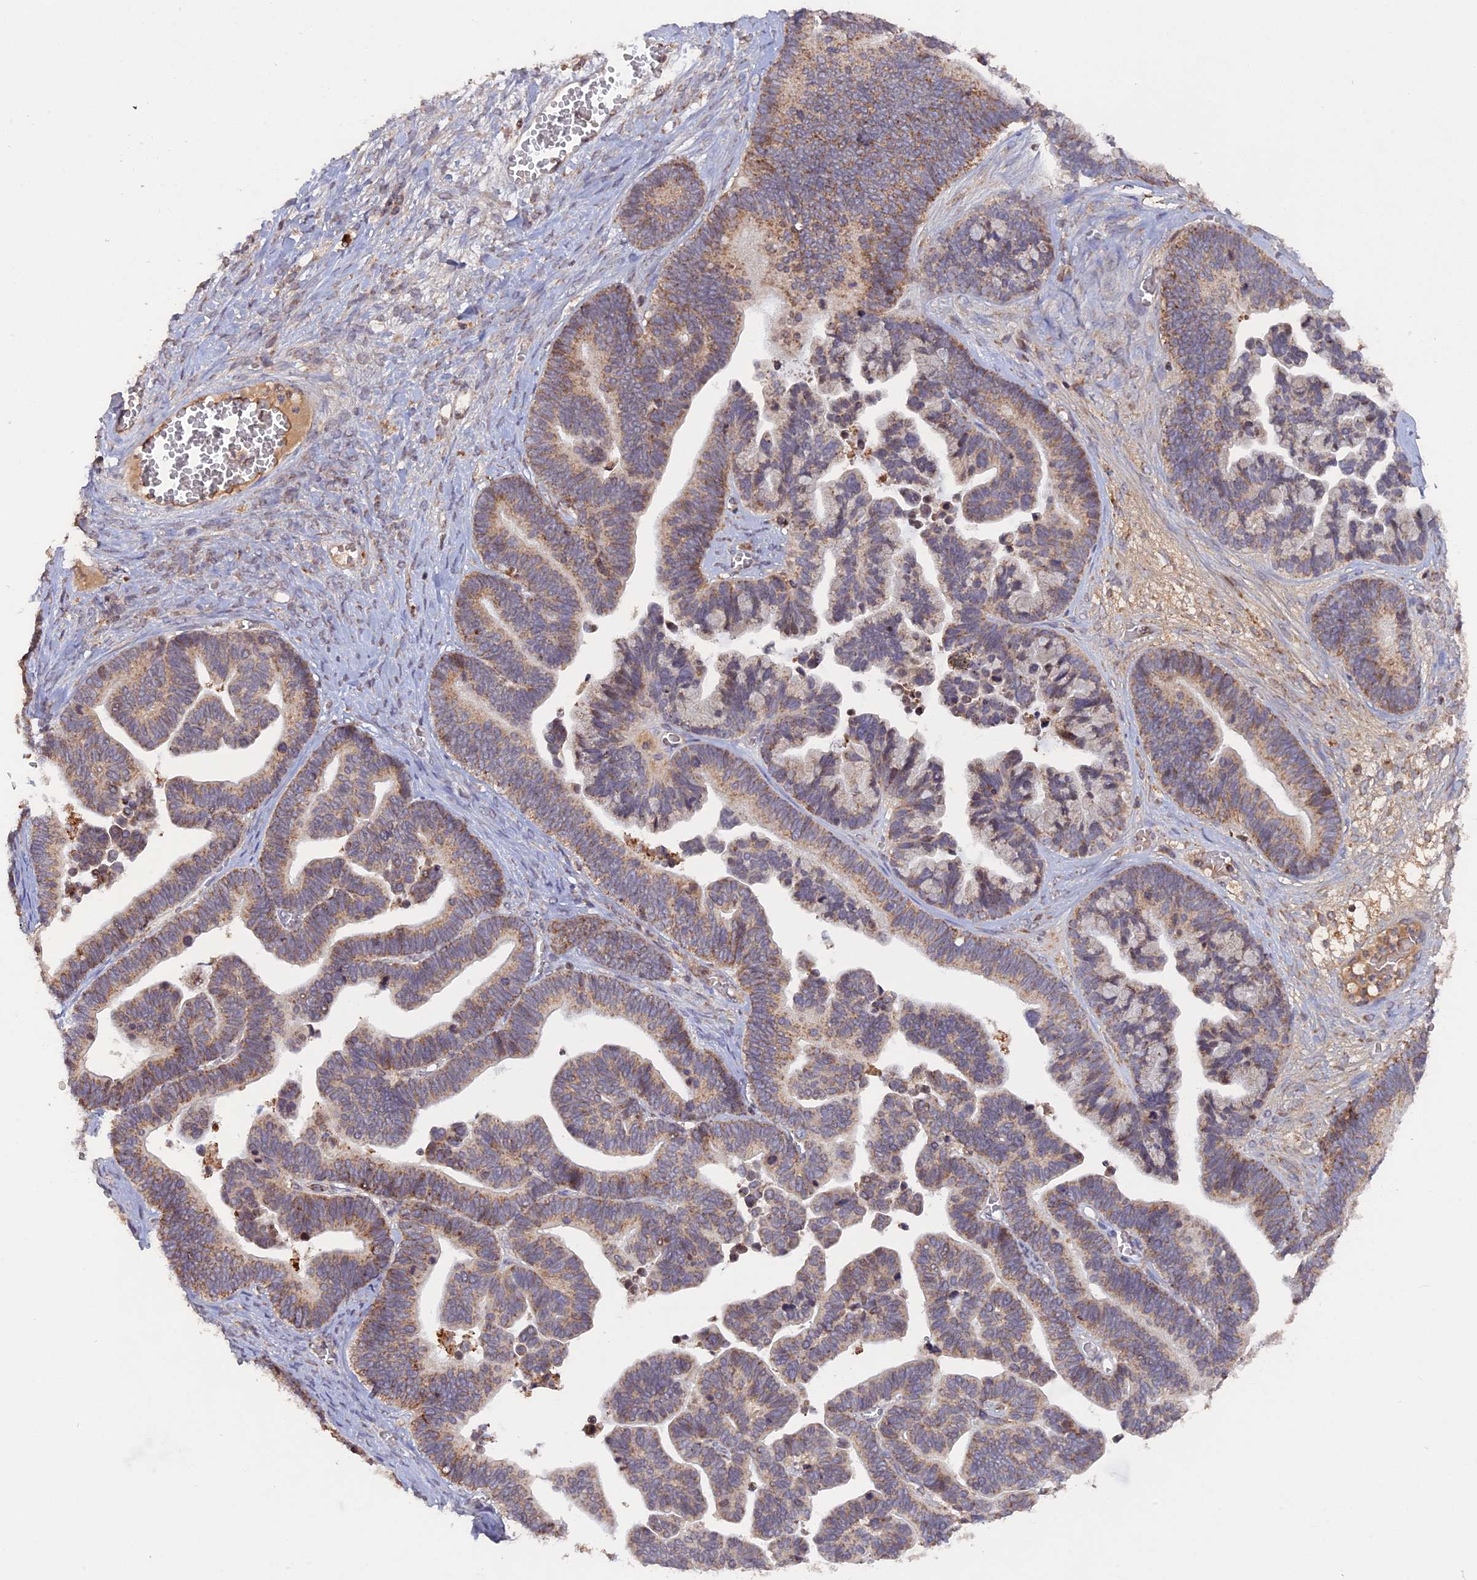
{"staining": {"intensity": "weak", "quantity": "25%-75%", "location": "cytoplasmic/membranous"}, "tissue": "ovarian cancer", "cell_type": "Tumor cells", "image_type": "cancer", "snomed": [{"axis": "morphology", "description": "Cystadenocarcinoma, serous, NOS"}, {"axis": "topography", "description": "Ovary"}], "caption": "Serous cystadenocarcinoma (ovarian) stained for a protein (brown) reveals weak cytoplasmic/membranous positive positivity in approximately 25%-75% of tumor cells.", "gene": "MPV17L", "patient": {"sex": "female", "age": 56}}